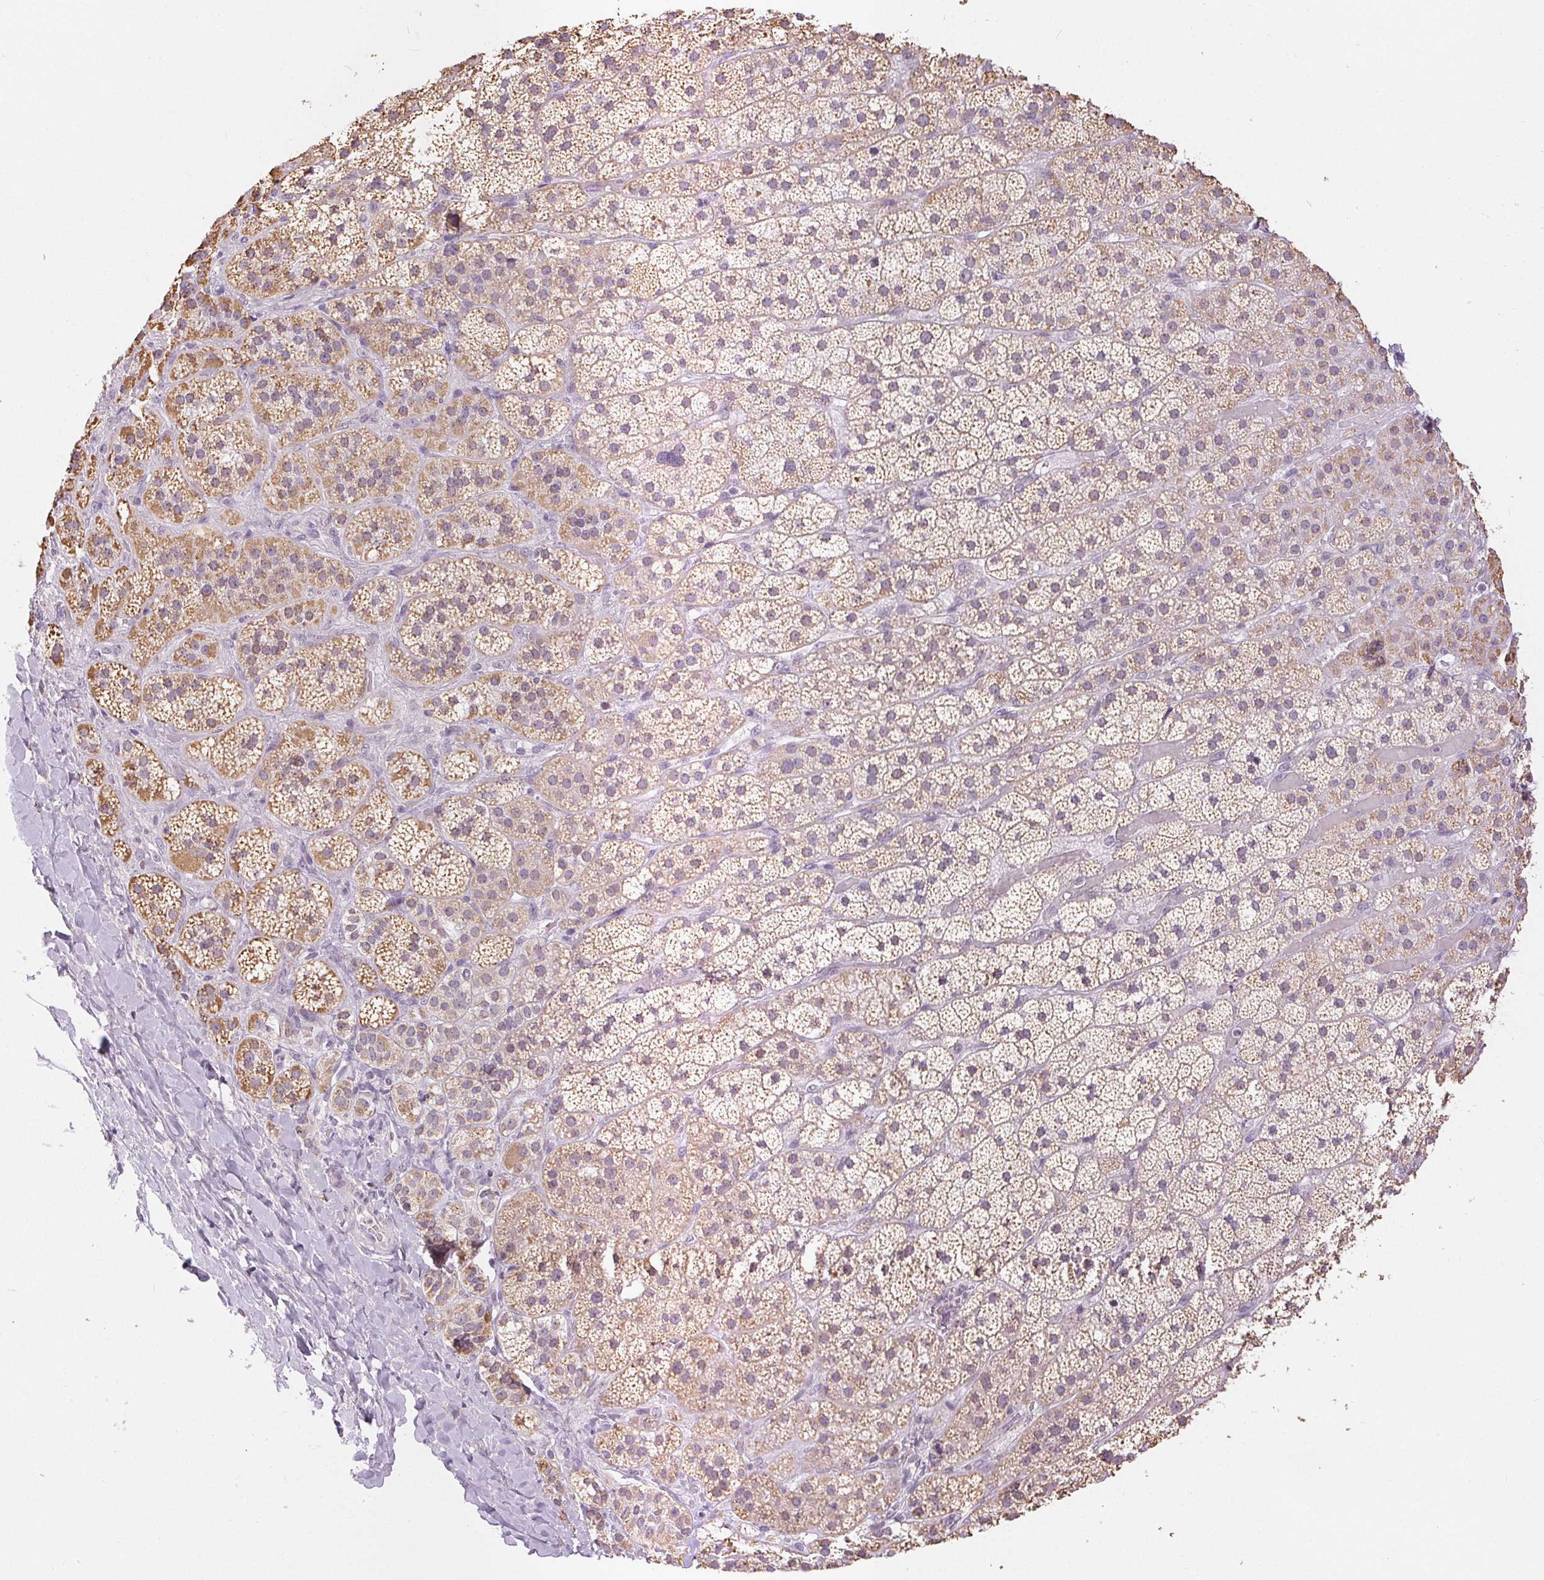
{"staining": {"intensity": "moderate", "quantity": "25%-75%", "location": "cytoplasmic/membranous"}, "tissue": "adrenal gland", "cell_type": "Glandular cells", "image_type": "normal", "snomed": [{"axis": "morphology", "description": "Normal tissue, NOS"}, {"axis": "topography", "description": "Adrenal gland"}], "caption": "Moderate cytoplasmic/membranous protein expression is appreciated in about 25%-75% of glandular cells in adrenal gland.", "gene": "POU2F2", "patient": {"sex": "male", "age": 57}}